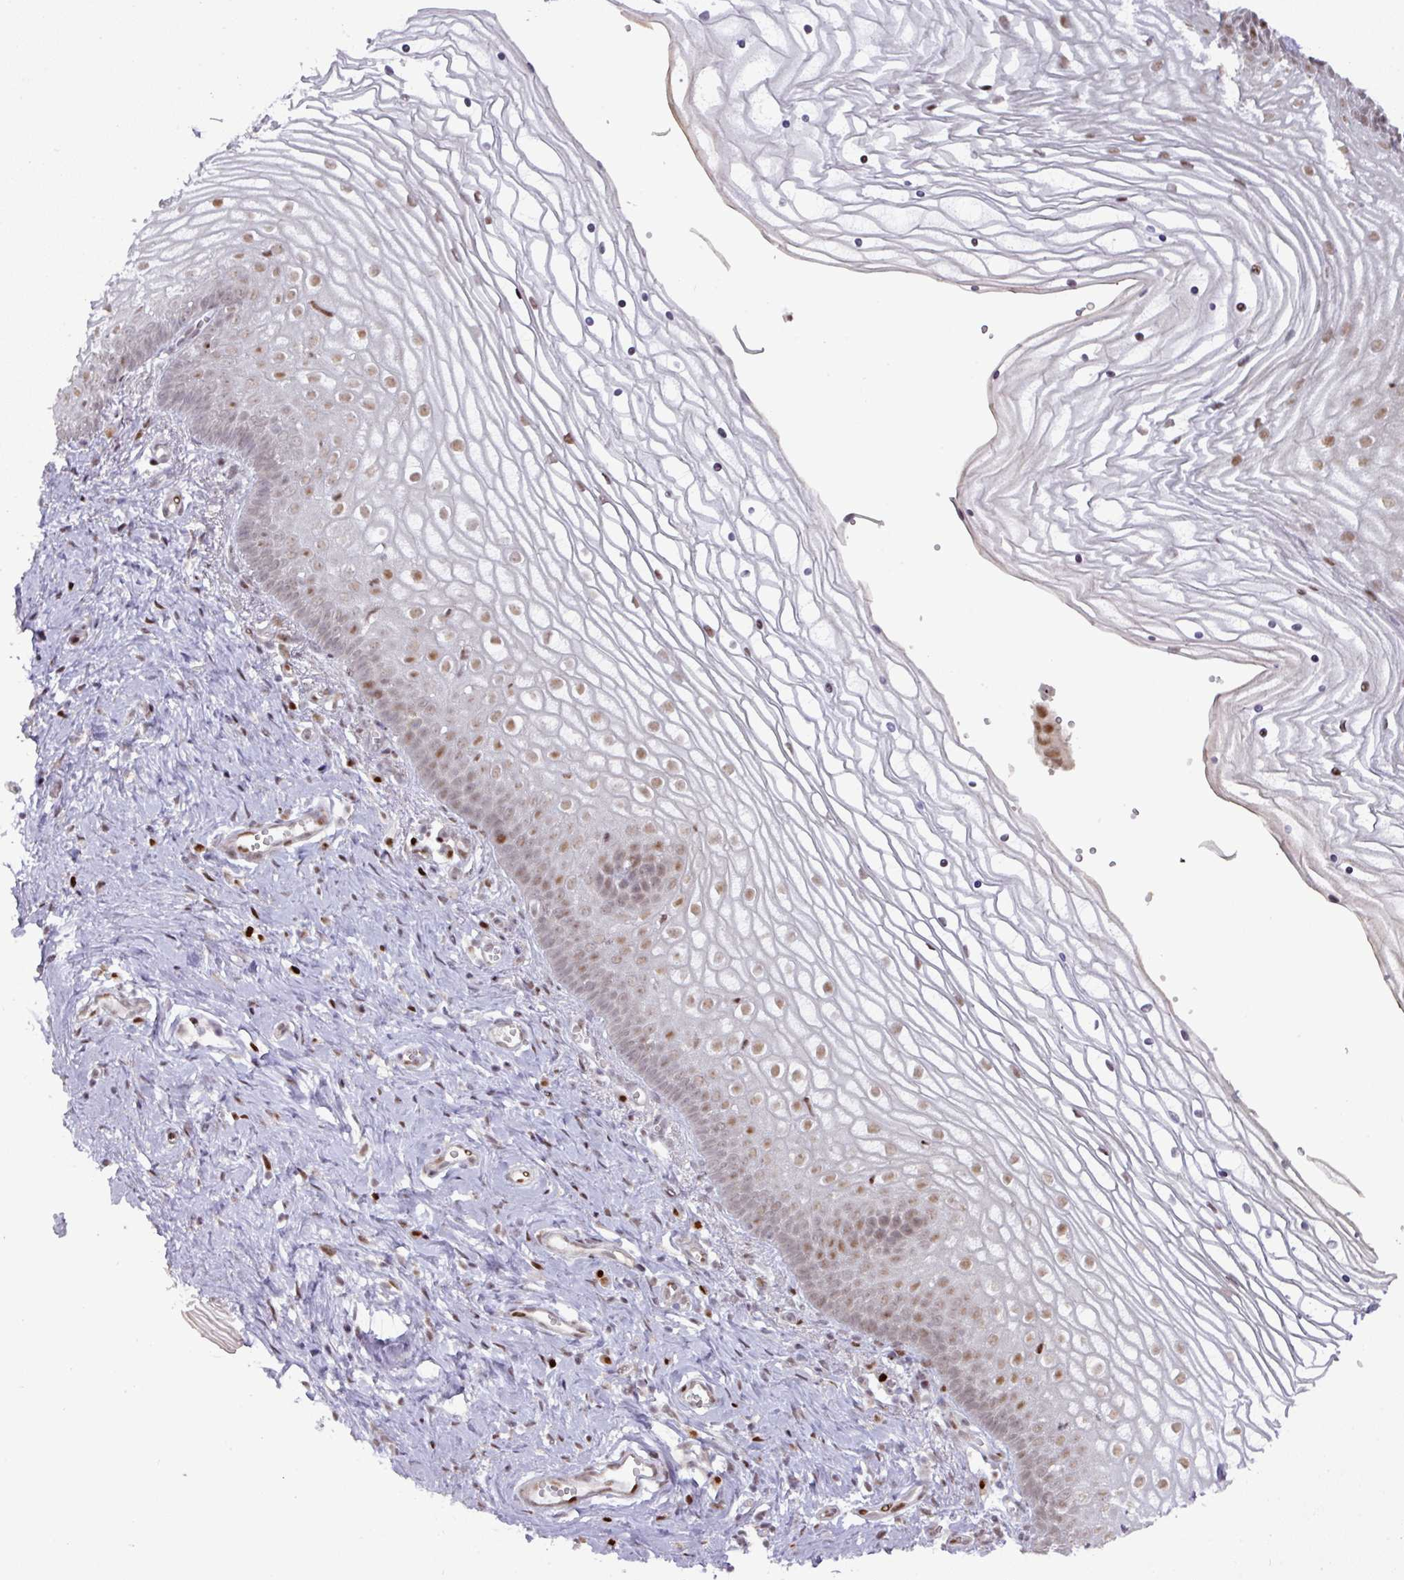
{"staining": {"intensity": "moderate", "quantity": "<25%", "location": "nuclear"}, "tissue": "vagina", "cell_type": "Squamous epithelial cells", "image_type": "normal", "snomed": [{"axis": "morphology", "description": "Normal tissue, NOS"}, {"axis": "topography", "description": "Vagina"}], "caption": "An image of vagina stained for a protein demonstrates moderate nuclear brown staining in squamous epithelial cells. Using DAB (brown) and hematoxylin (blue) stains, captured at high magnification using brightfield microscopy.", "gene": "MYSM1", "patient": {"sex": "female", "age": 56}}